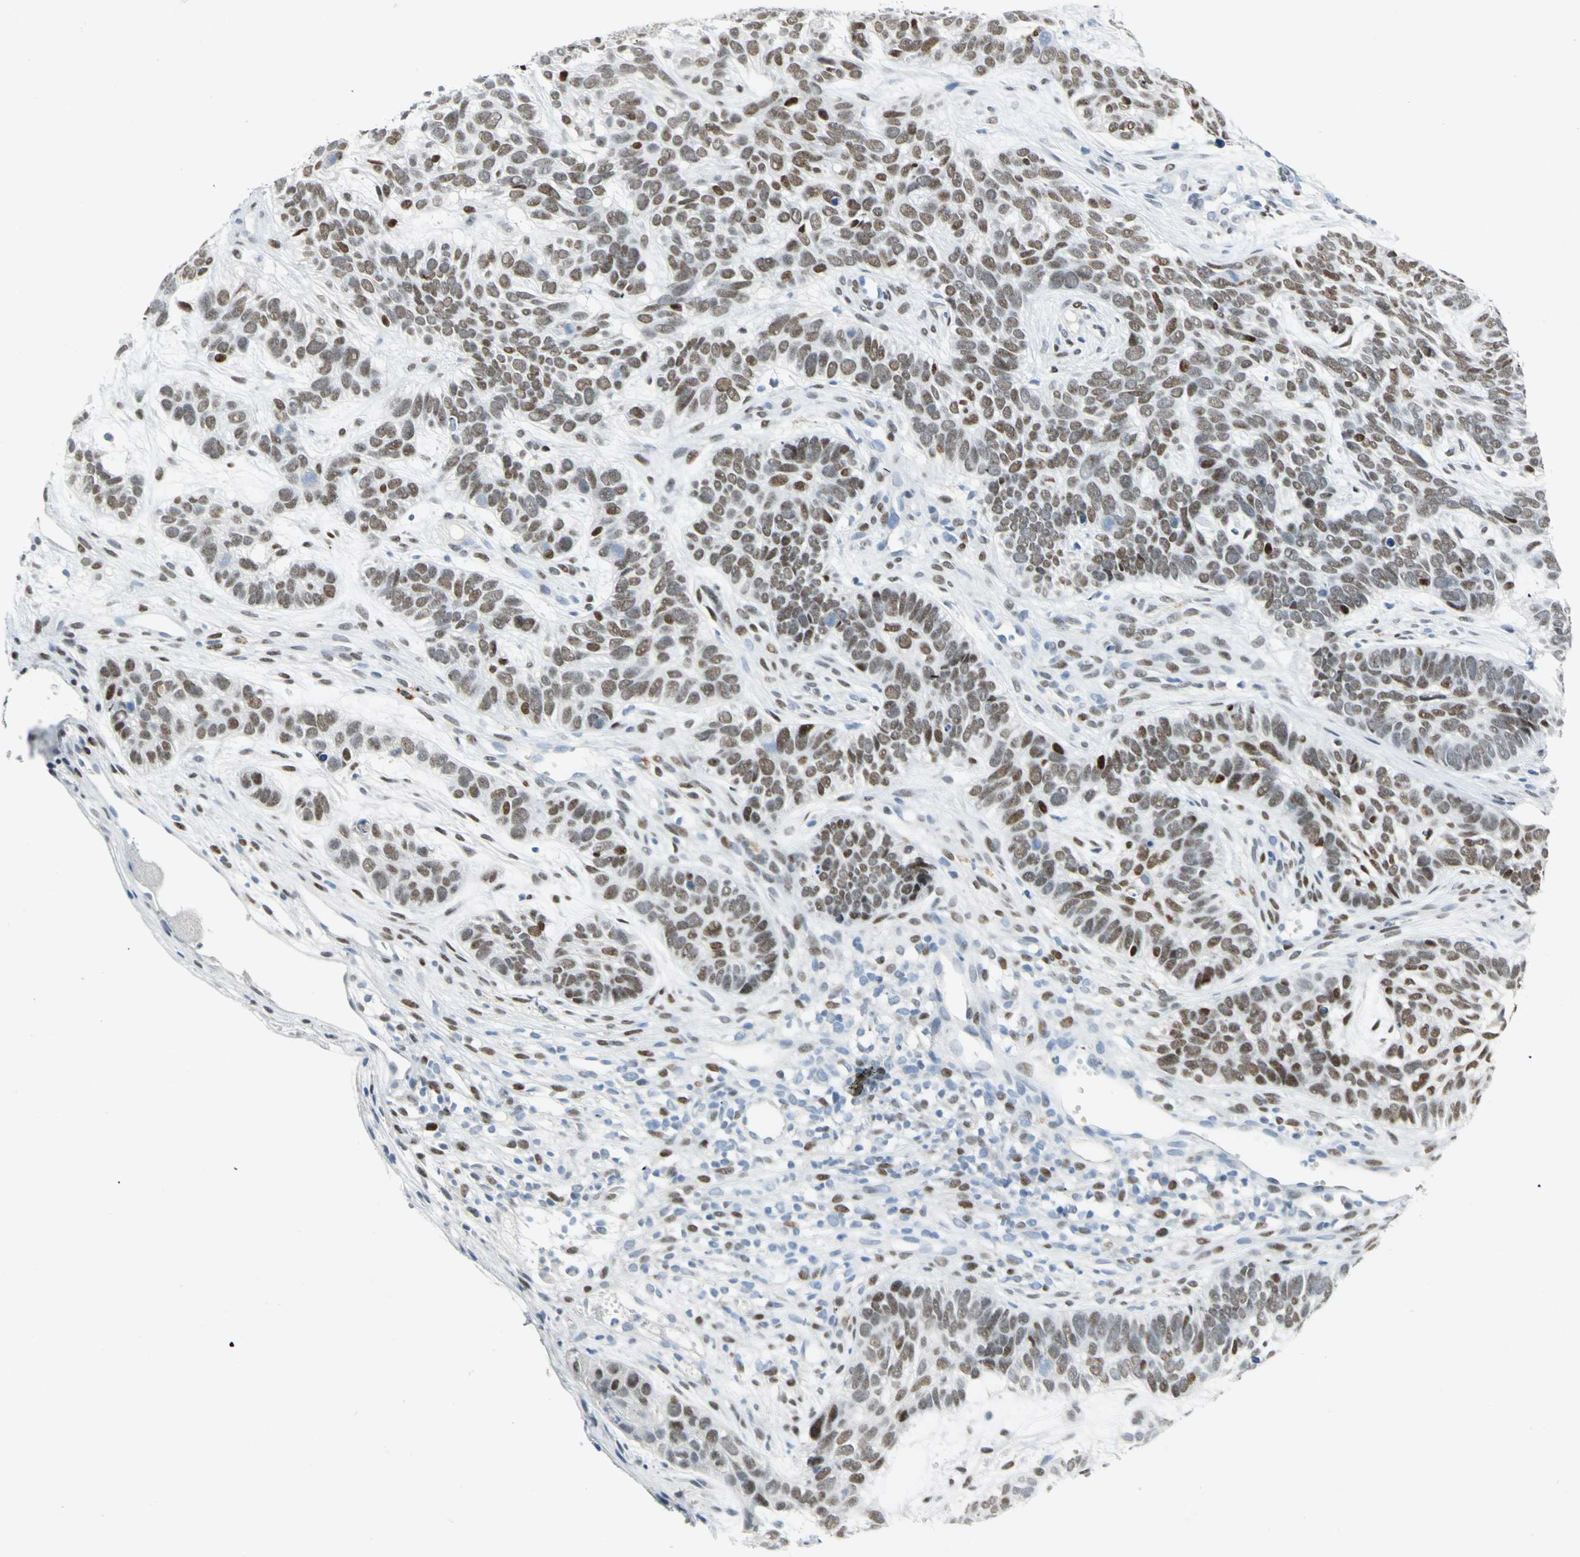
{"staining": {"intensity": "moderate", "quantity": ">75%", "location": "nuclear"}, "tissue": "skin cancer", "cell_type": "Tumor cells", "image_type": "cancer", "snomed": [{"axis": "morphology", "description": "Basal cell carcinoma"}, {"axis": "topography", "description": "Skin"}], "caption": "Immunohistochemical staining of skin basal cell carcinoma reveals medium levels of moderate nuclear protein positivity in approximately >75% of tumor cells. (DAB = brown stain, brightfield microscopy at high magnification).", "gene": "NAB2", "patient": {"sex": "male", "age": 87}}